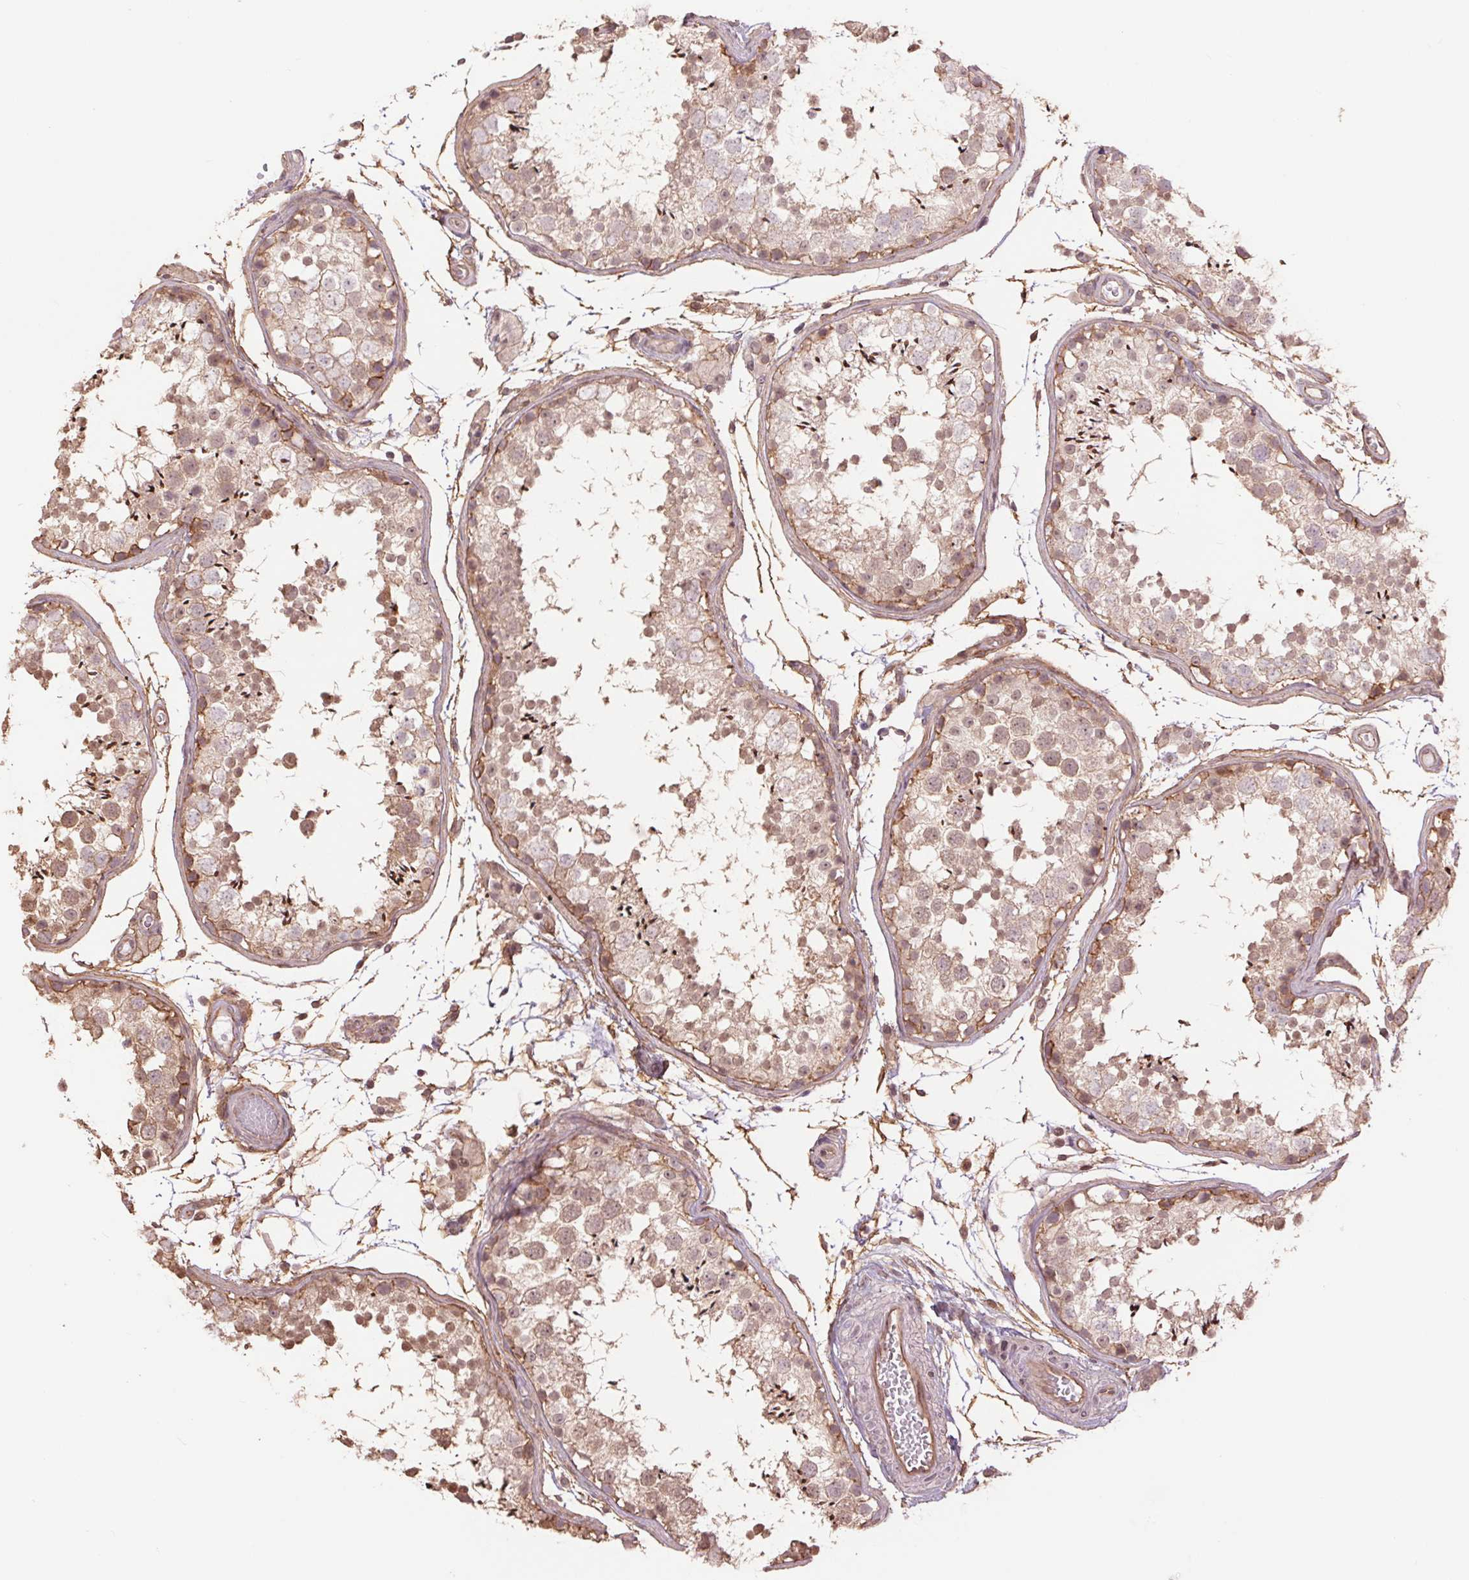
{"staining": {"intensity": "moderate", "quantity": "25%-75%", "location": "cytoplasmic/membranous,nuclear"}, "tissue": "testis", "cell_type": "Cells in seminiferous ducts", "image_type": "normal", "snomed": [{"axis": "morphology", "description": "Normal tissue, NOS"}, {"axis": "topography", "description": "Testis"}], "caption": "The photomicrograph reveals staining of benign testis, revealing moderate cytoplasmic/membranous,nuclear protein positivity (brown color) within cells in seminiferous ducts. (DAB IHC, brown staining for protein, blue staining for nuclei).", "gene": "PALM", "patient": {"sex": "male", "age": 29}}